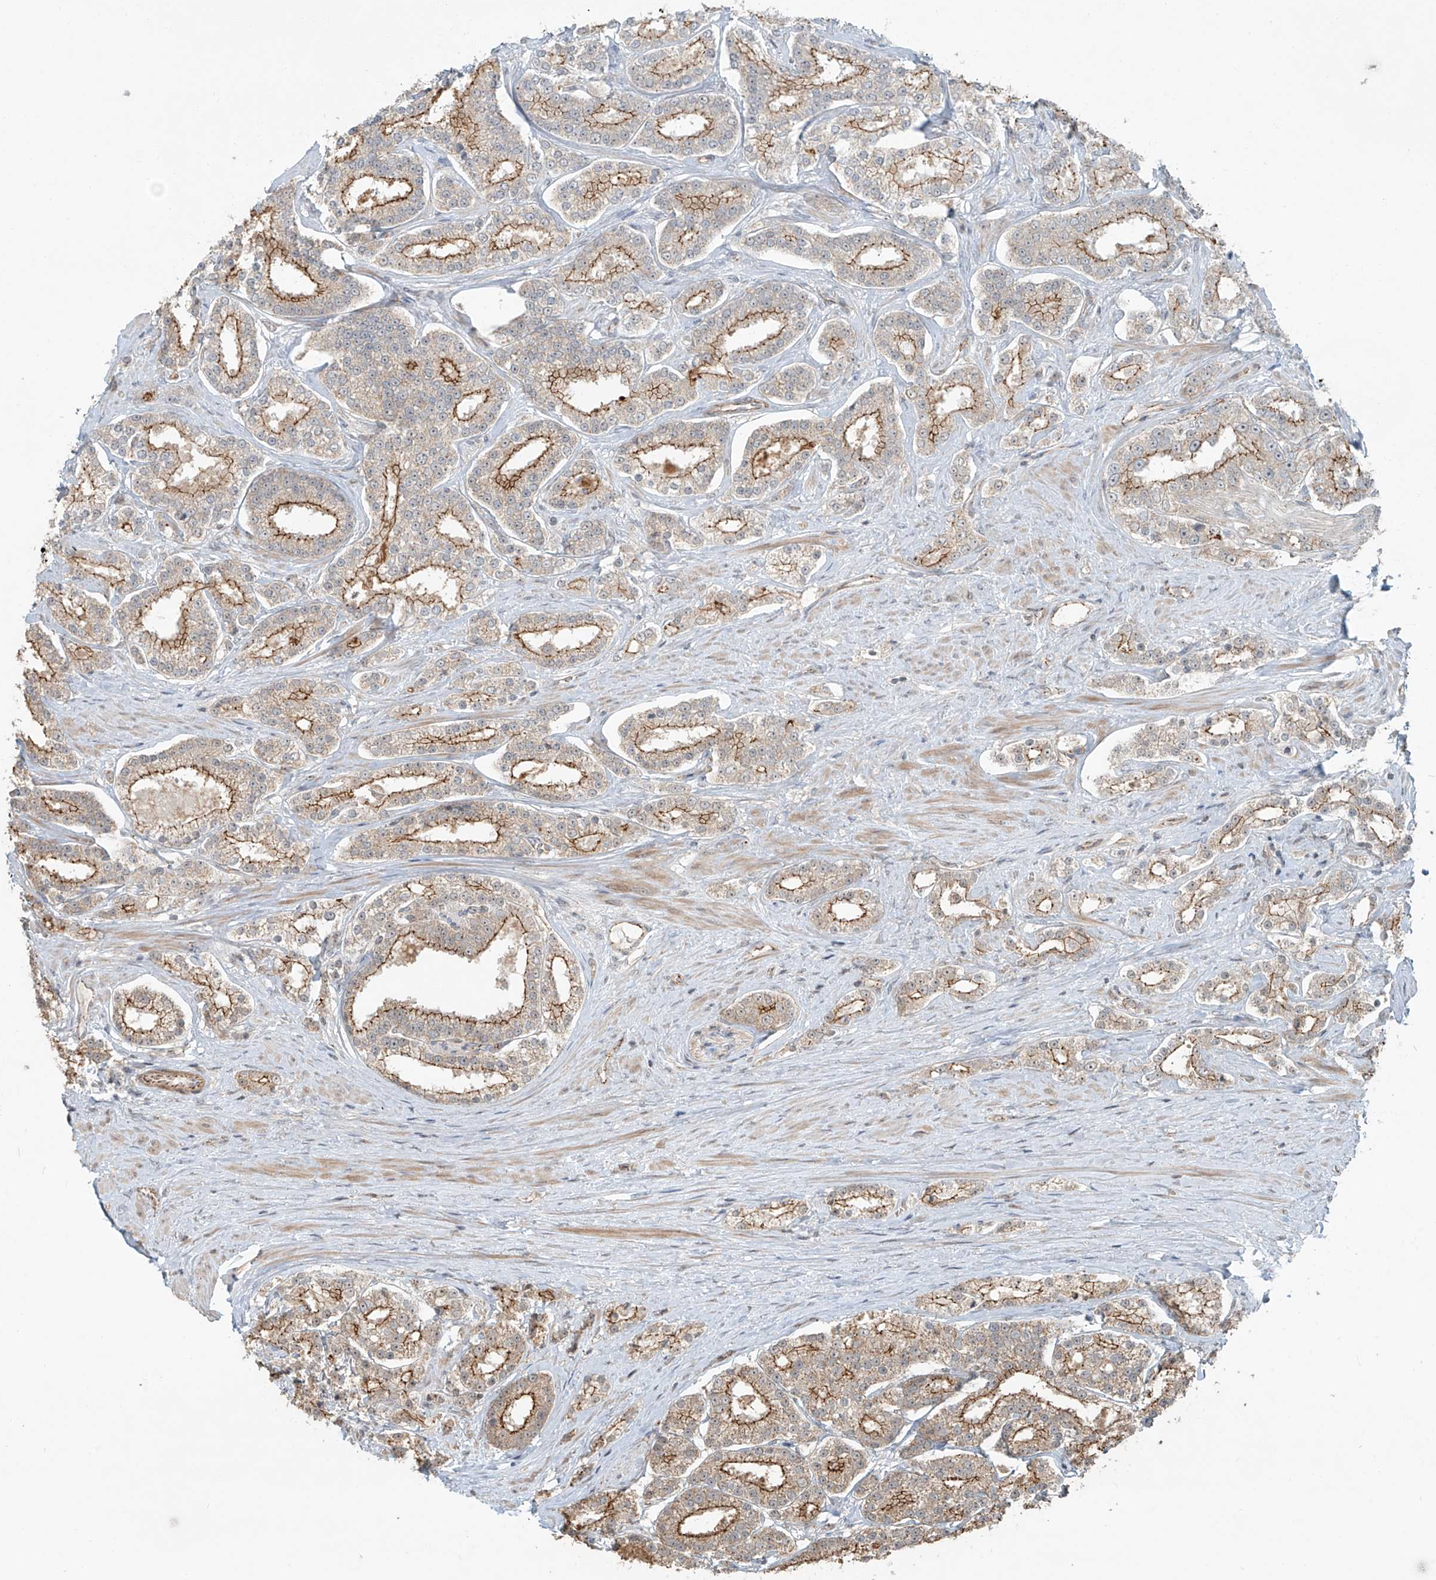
{"staining": {"intensity": "moderate", "quantity": ">75%", "location": "cytoplasmic/membranous"}, "tissue": "prostate cancer", "cell_type": "Tumor cells", "image_type": "cancer", "snomed": [{"axis": "morphology", "description": "Normal tissue, NOS"}, {"axis": "morphology", "description": "Adenocarcinoma, High grade"}, {"axis": "topography", "description": "Prostate"}], "caption": "Immunohistochemical staining of human prostate adenocarcinoma (high-grade) exhibits medium levels of moderate cytoplasmic/membranous protein expression in approximately >75% of tumor cells.", "gene": "ZNF16", "patient": {"sex": "male", "age": 83}}